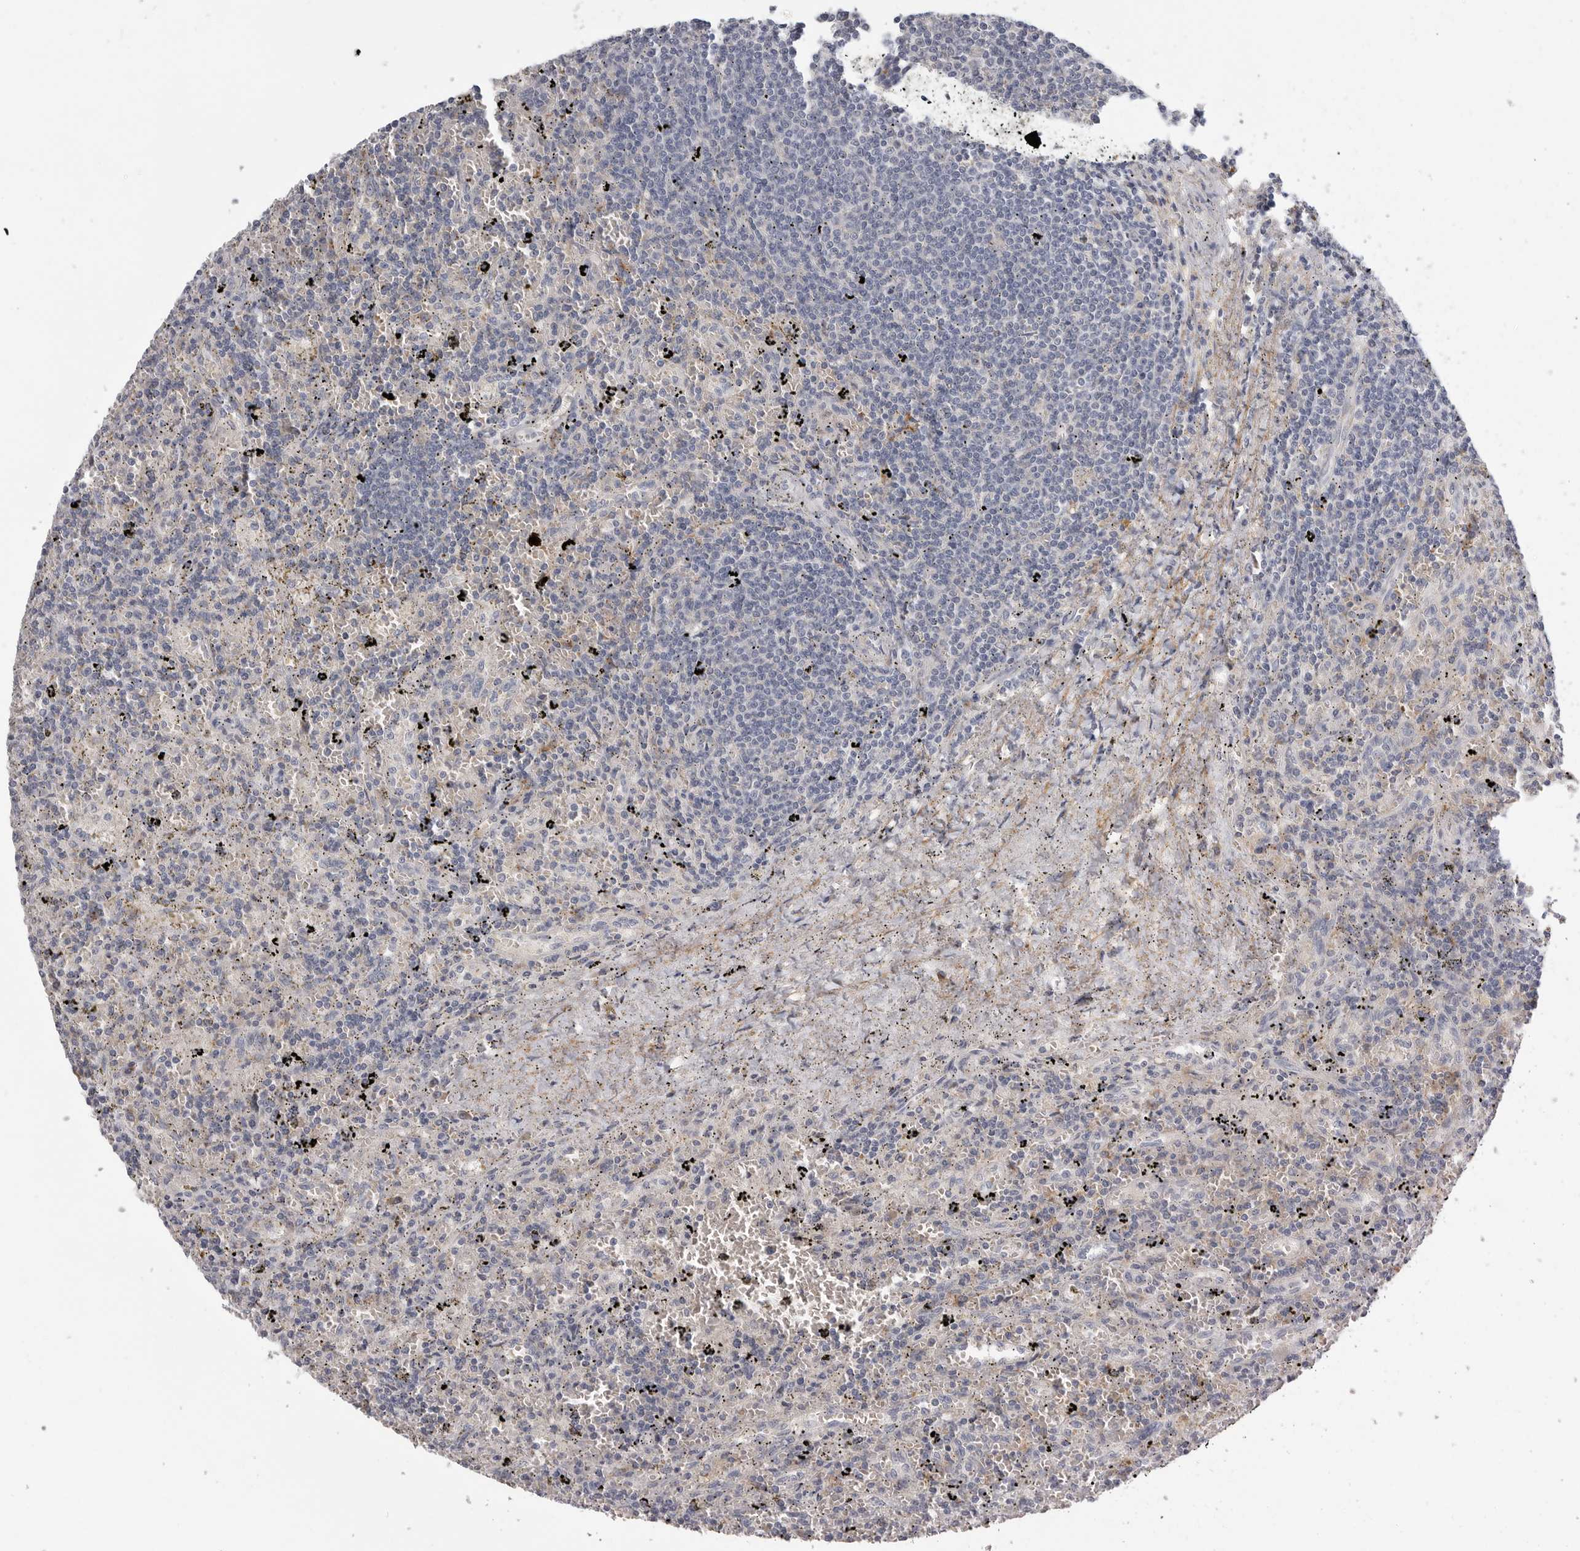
{"staining": {"intensity": "negative", "quantity": "none", "location": "none"}, "tissue": "lymphoma", "cell_type": "Tumor cells", "image_type": "cancer", "snomed": [{"axis": "morphology", "description": "Malignant lymphoma, non-Hodgkin's type, Low grade"}, {"axis": "topography", "description": "Spleen"}], "caption": "Tumor cells are negative for protein expression in human lymphoma. (Brightfield microscopy of DAB IHC at high magnification).", "gene": "SDC3", "patient": {"sex": "male", "age": 76}}